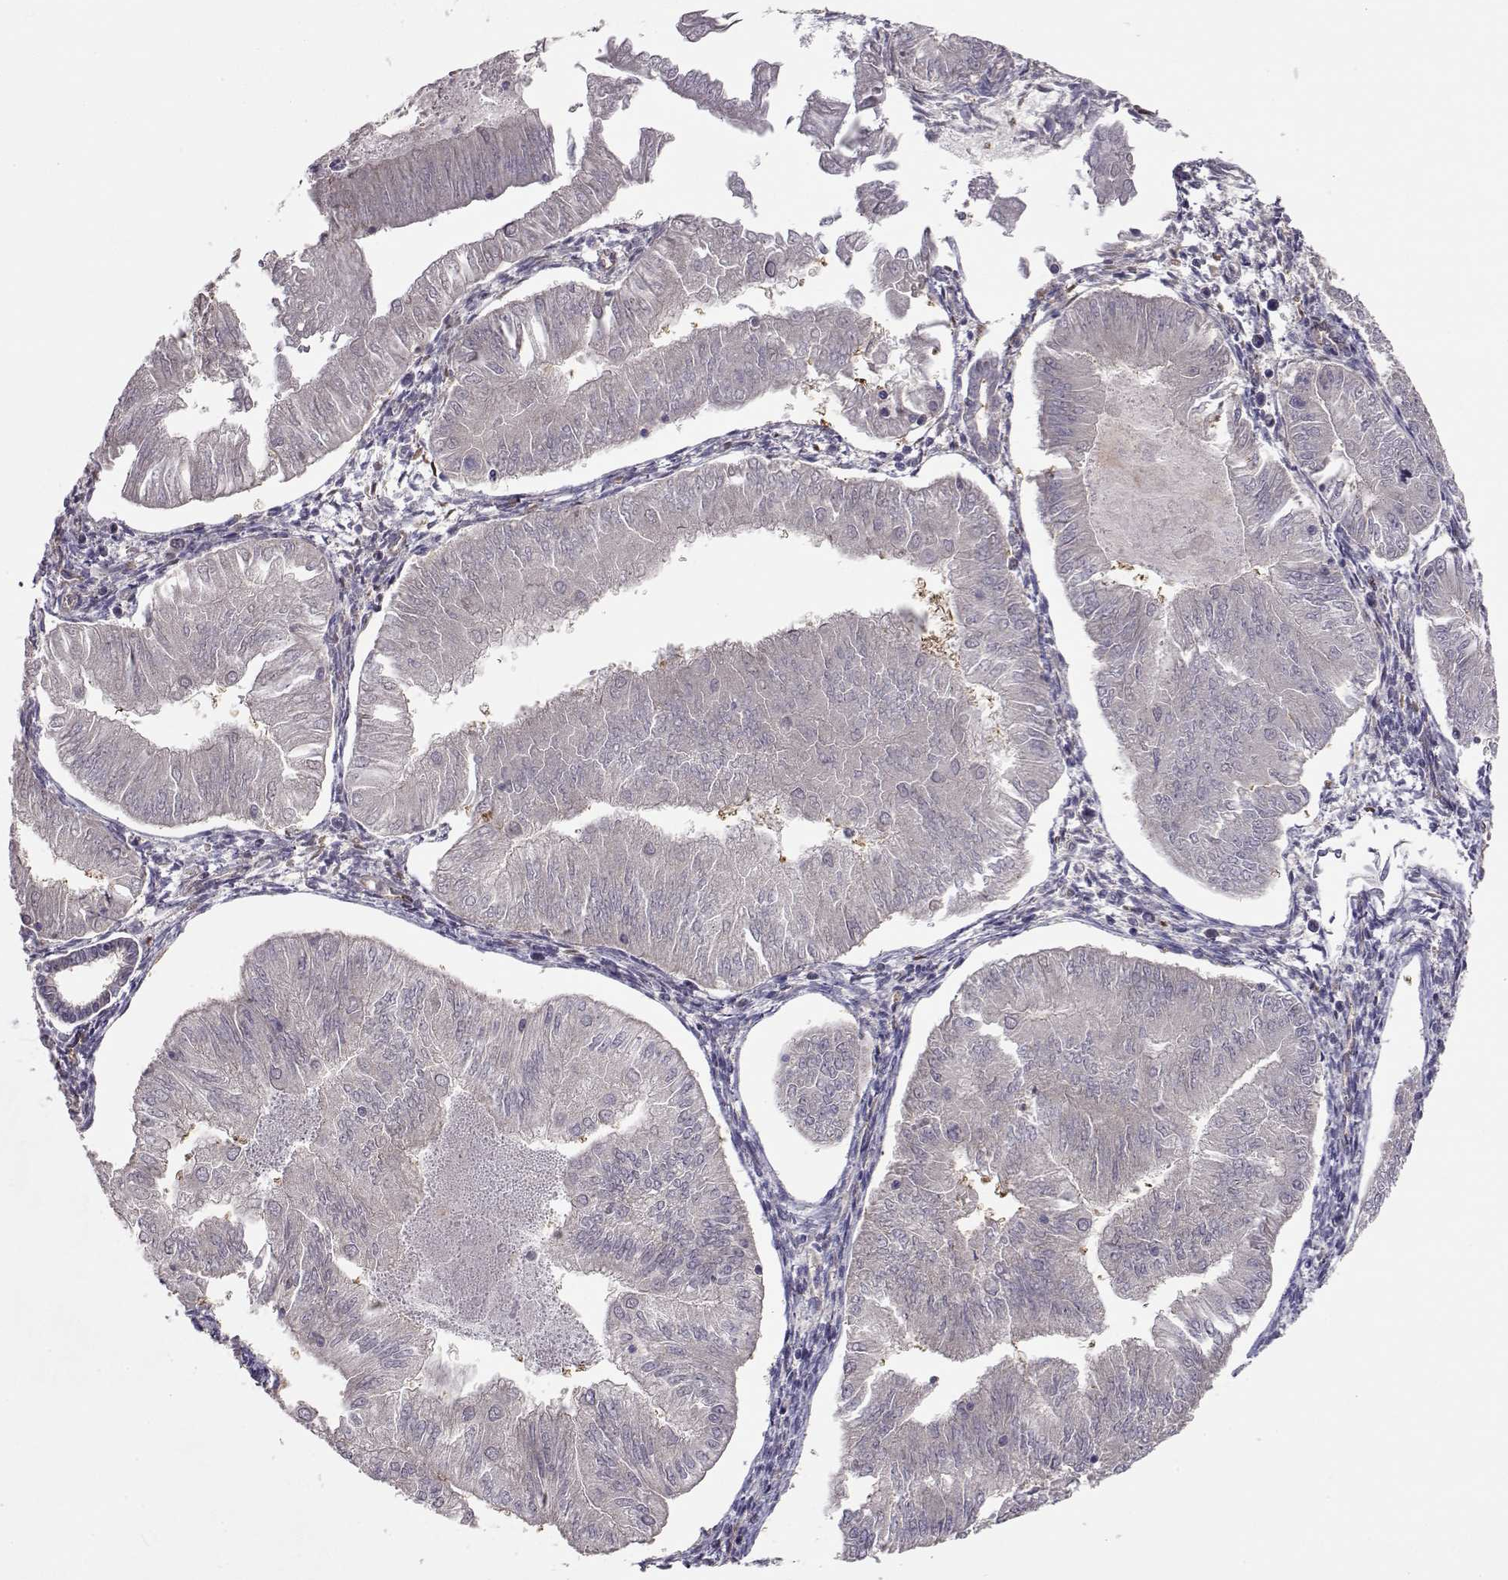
{"staining": {"intensity": "negative", "quantity": "none", "location": "none"}, "tissue": "endometrial cancer", "cell_type": "Tumor cells", "image_type": "cancer", "snomed": [{"axis": "morphology", "description": "Adenocarcinoma, NOS"}, {"axis": "topography", "description": "Endometrium"}], "caption": "DAB (3,3'-diaminobenzidine) immunohistochemical staining of endometrial adenocarcinoma reveals no significant staining in tumor cells.", "gene": "NCAM2", "patient": {"sex": "female", "age": 53}}